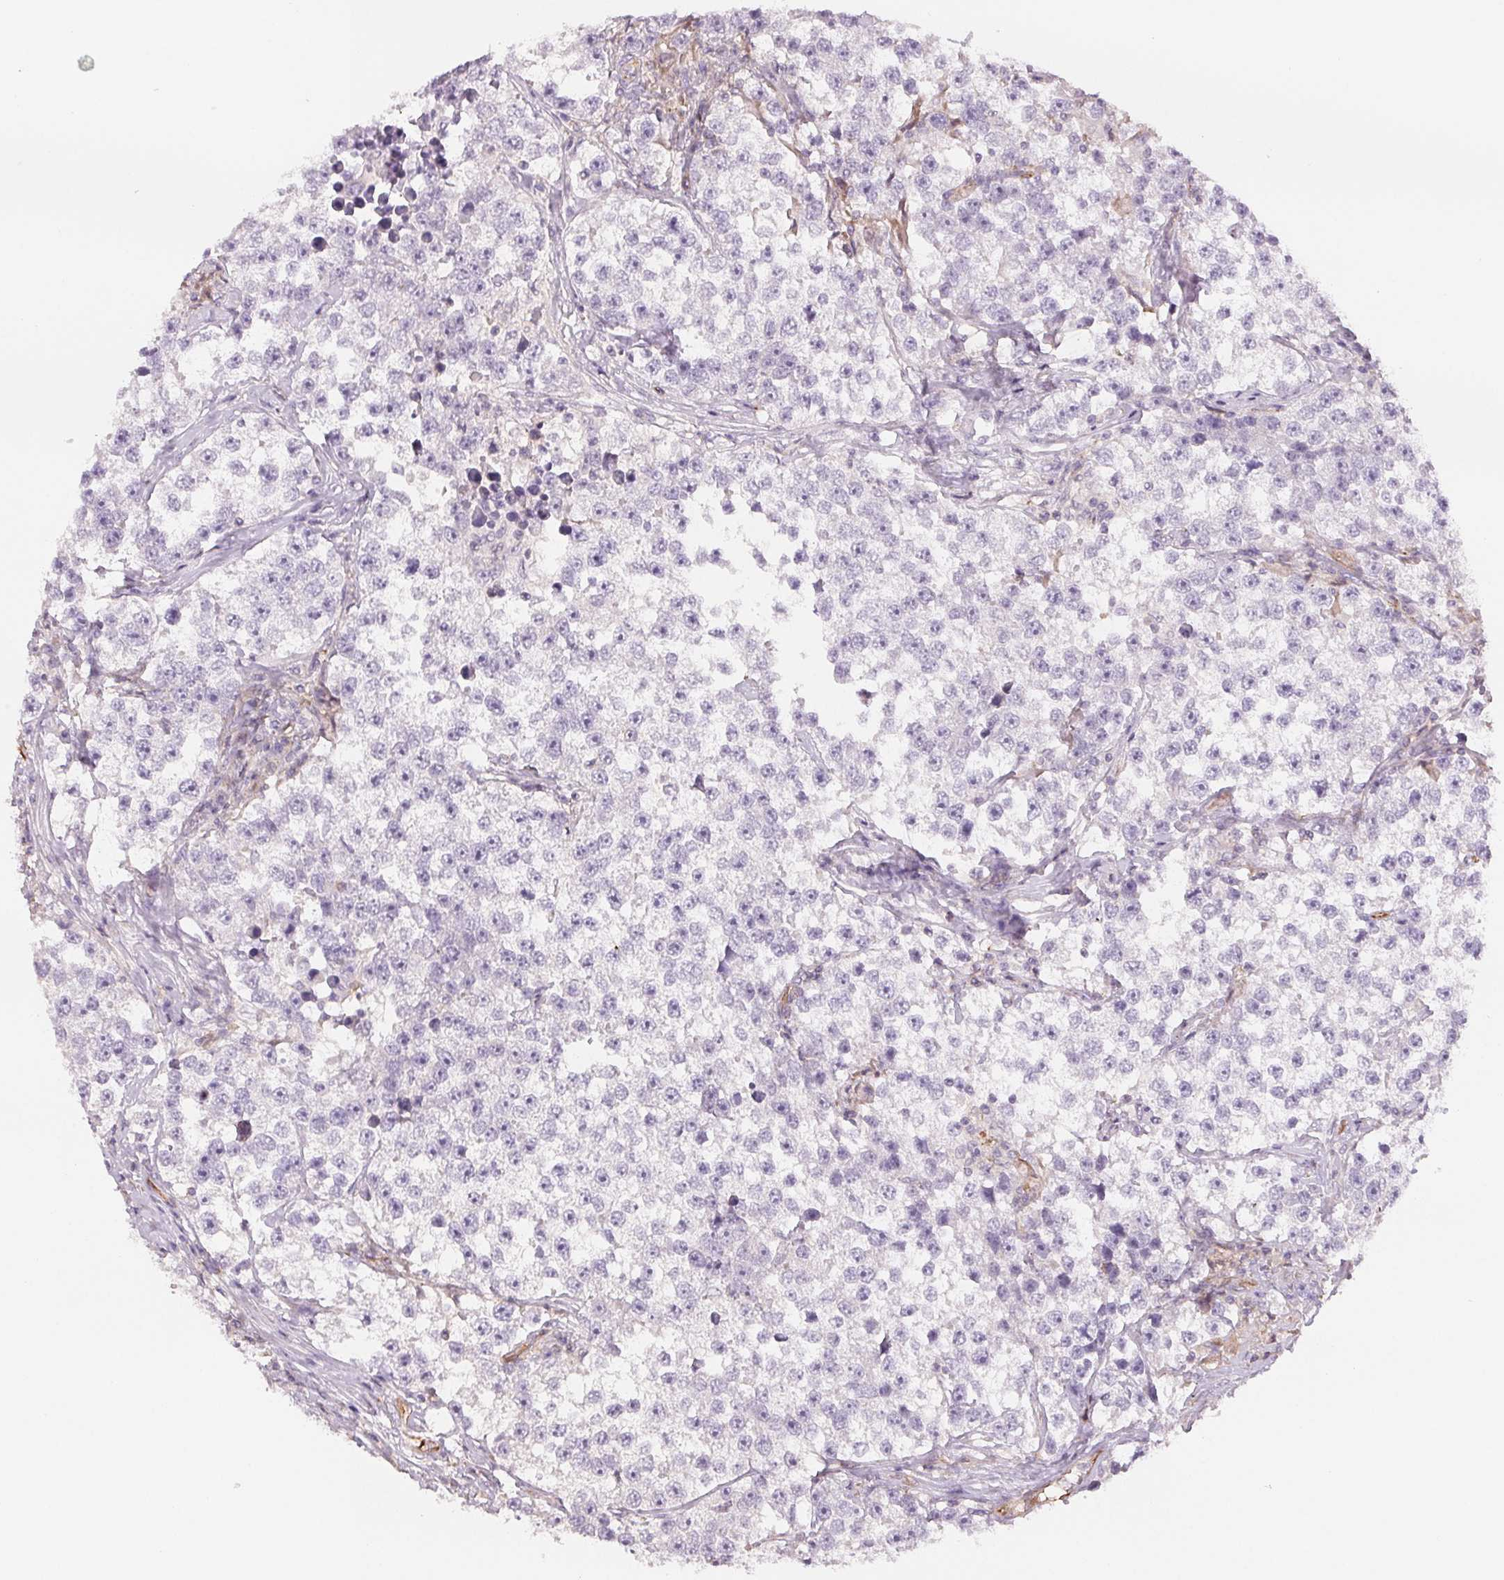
{"staining": {"intensity": "negative", "quantity": "none", "location": "none"}, "tissue": "testis cancer", "cell_type": "Tumor cells", "image_type": "cancer", "snomed": [{"axis": "morphology", "description": "Seminoma, NOS"}, {"axis": "topography", "description": "Testis"}], "caption": "A high-resolution micrograph shows IHC staining of seminoma (testis), which demonstrates no significant positivity in tumor cells. (Brightfield microscopy of DAB (3,3'-diaminobenzidine) IHC at high magnification).", "gene": "ANKRD13B", "patient": {"sex": "male", "age": 46}}